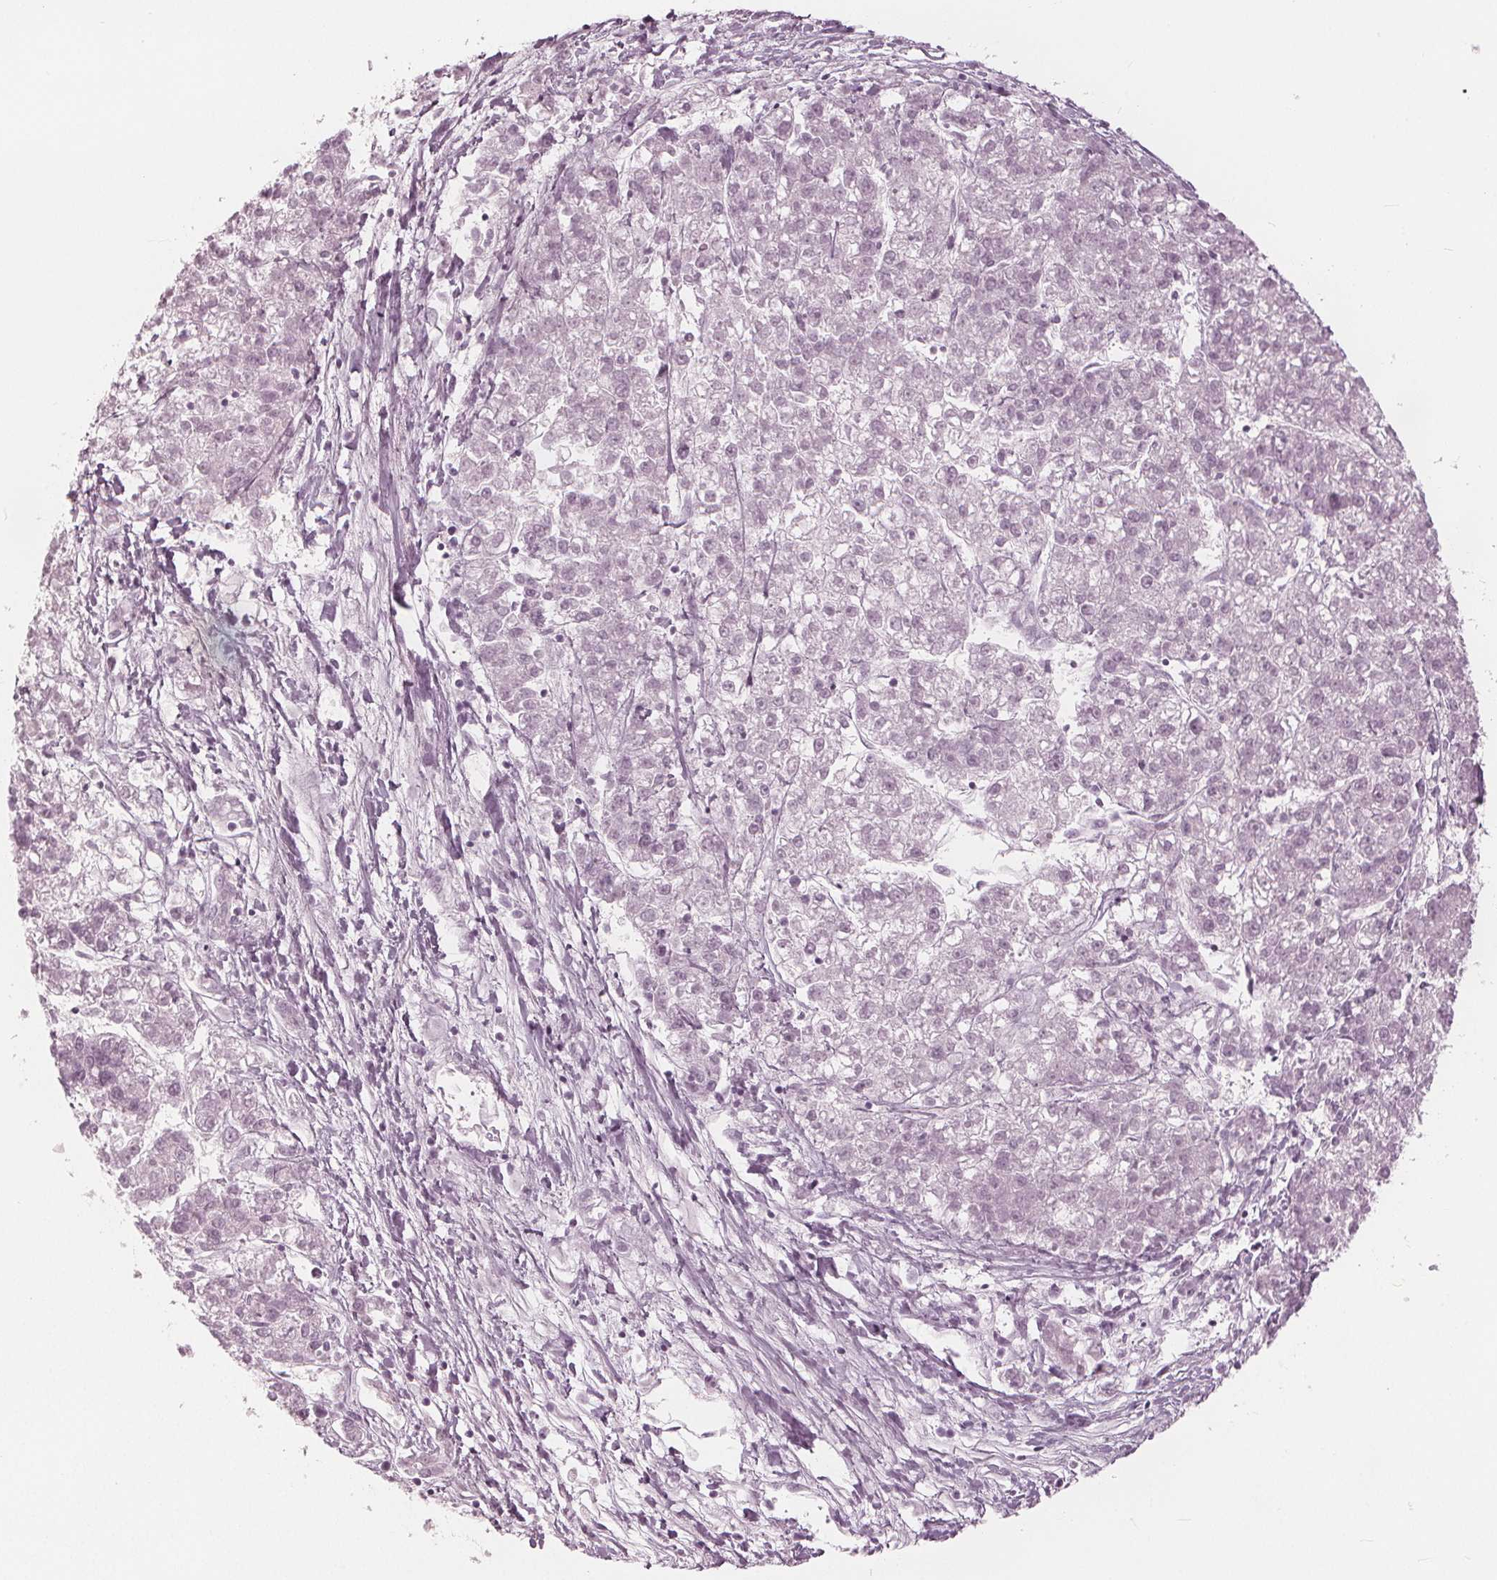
{"staining": {"intensity": "negative", "quantity": "none", "location": "none"}, "tissue": "liver cancer", "cell_type": "Tumor cells", "image_type": "cancer", "snomed": [{"axis": "morphology", "description": "Carcinoma, Hepatocellular, NOS"}, {"axis": "topography", "description": "Liver"}], "caption": "Tumor cells show no significant protein expression in liver hepatocellular carcinoma. (DAB immunohistochemistry (IHC) with hematoxylin counter stain).", "gene": "PAEP", "patient": {"sex": "male", "age": 56}}